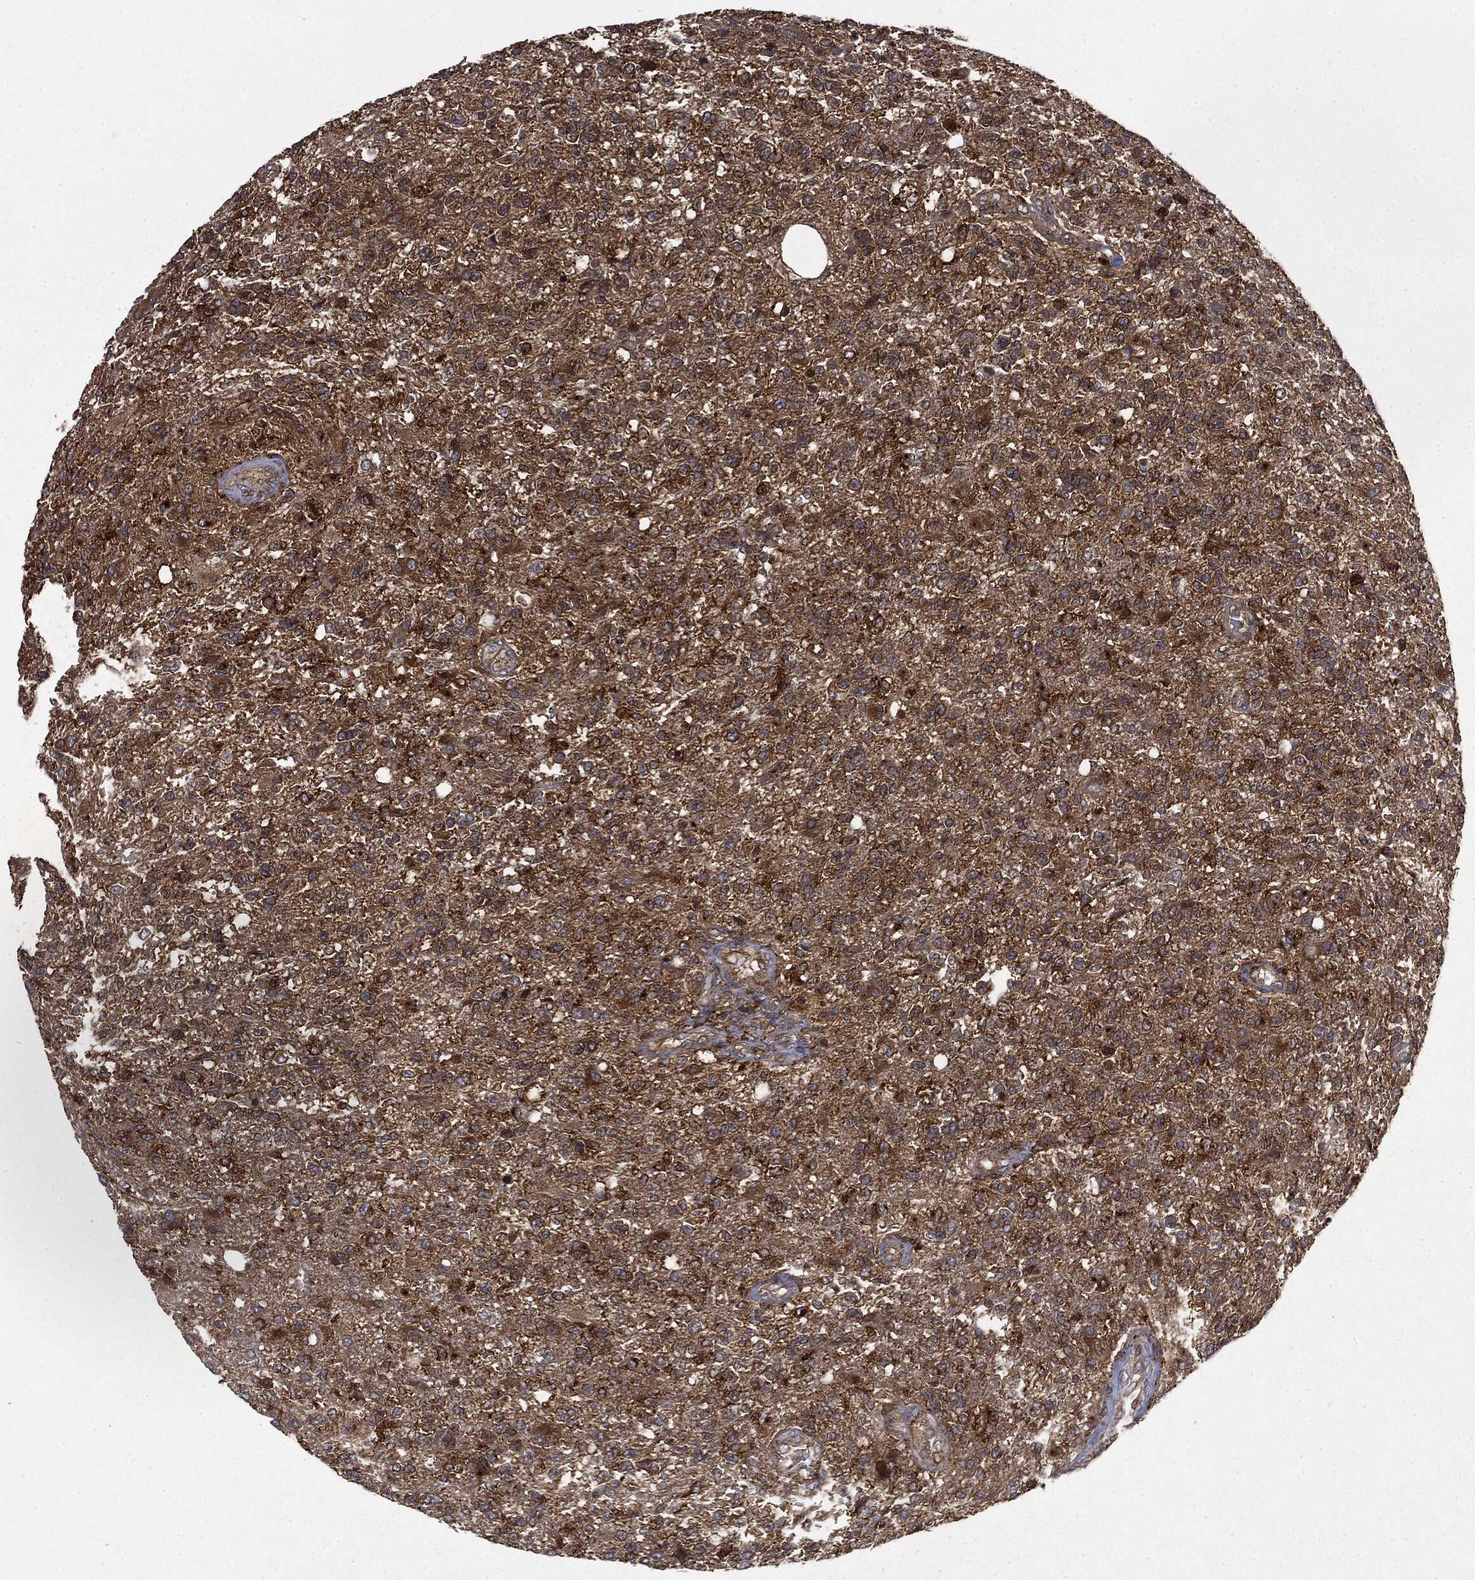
{"staining": {"intensity": "strong", "quantity": ">75%", "location": "cytoplasmic/membranous"}, "tissue": "glioma", "cell_type": "Tumor cells", "image_type": "cancer", "snomed": [{"axis": "morphology", "description": "Glioma, malignant, High grade"}, {"axis": "topography", "description": "Brain"}], "caption": "Tumor cells display strong cytoplasmic/membranous staining in approximately >75% of cells in glioma. (brown staining indicates protein expression, while blue staining denotes nuclei).", "gene": "SNX5", "patient": {"sex": "male", "age": 56}}